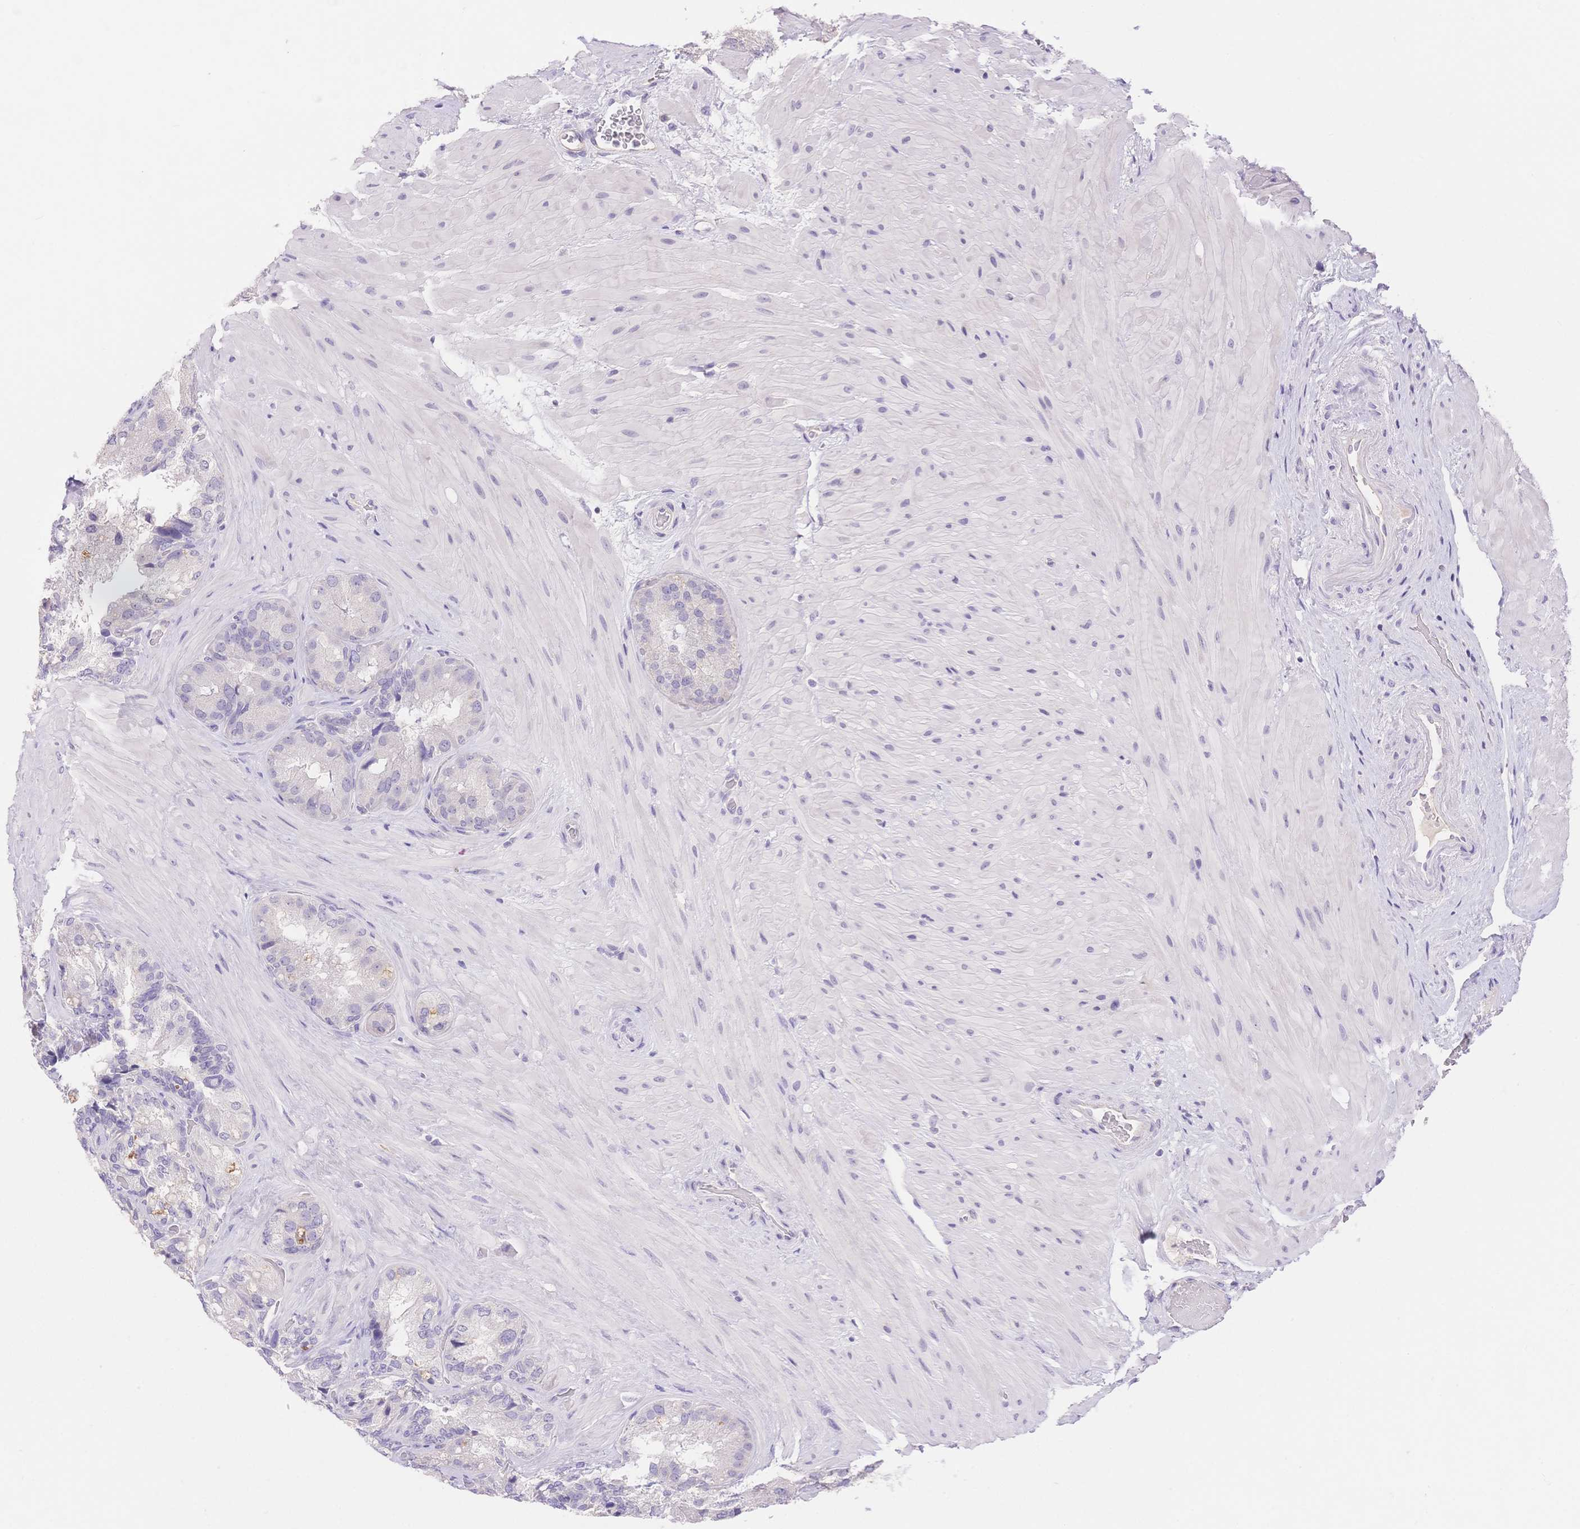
{"staining": {"intensity": "negative", "quantity": "none", "location": "none"}, "tissue": "seminal vesicle", "cell_type": "Glandular cells", "image_type": "normal", "snomed": [{"axis": "morphology", "description": "Normal tissue, NOS"}, {"axis": "topography", "description": "Seminal veicle"}], "caption": "Human seminal vesicle stained for a protein using IHC shows no expression in glandular cells.", "gene": "MYOM1", "patient": {"sex": "male", "age": 60}}